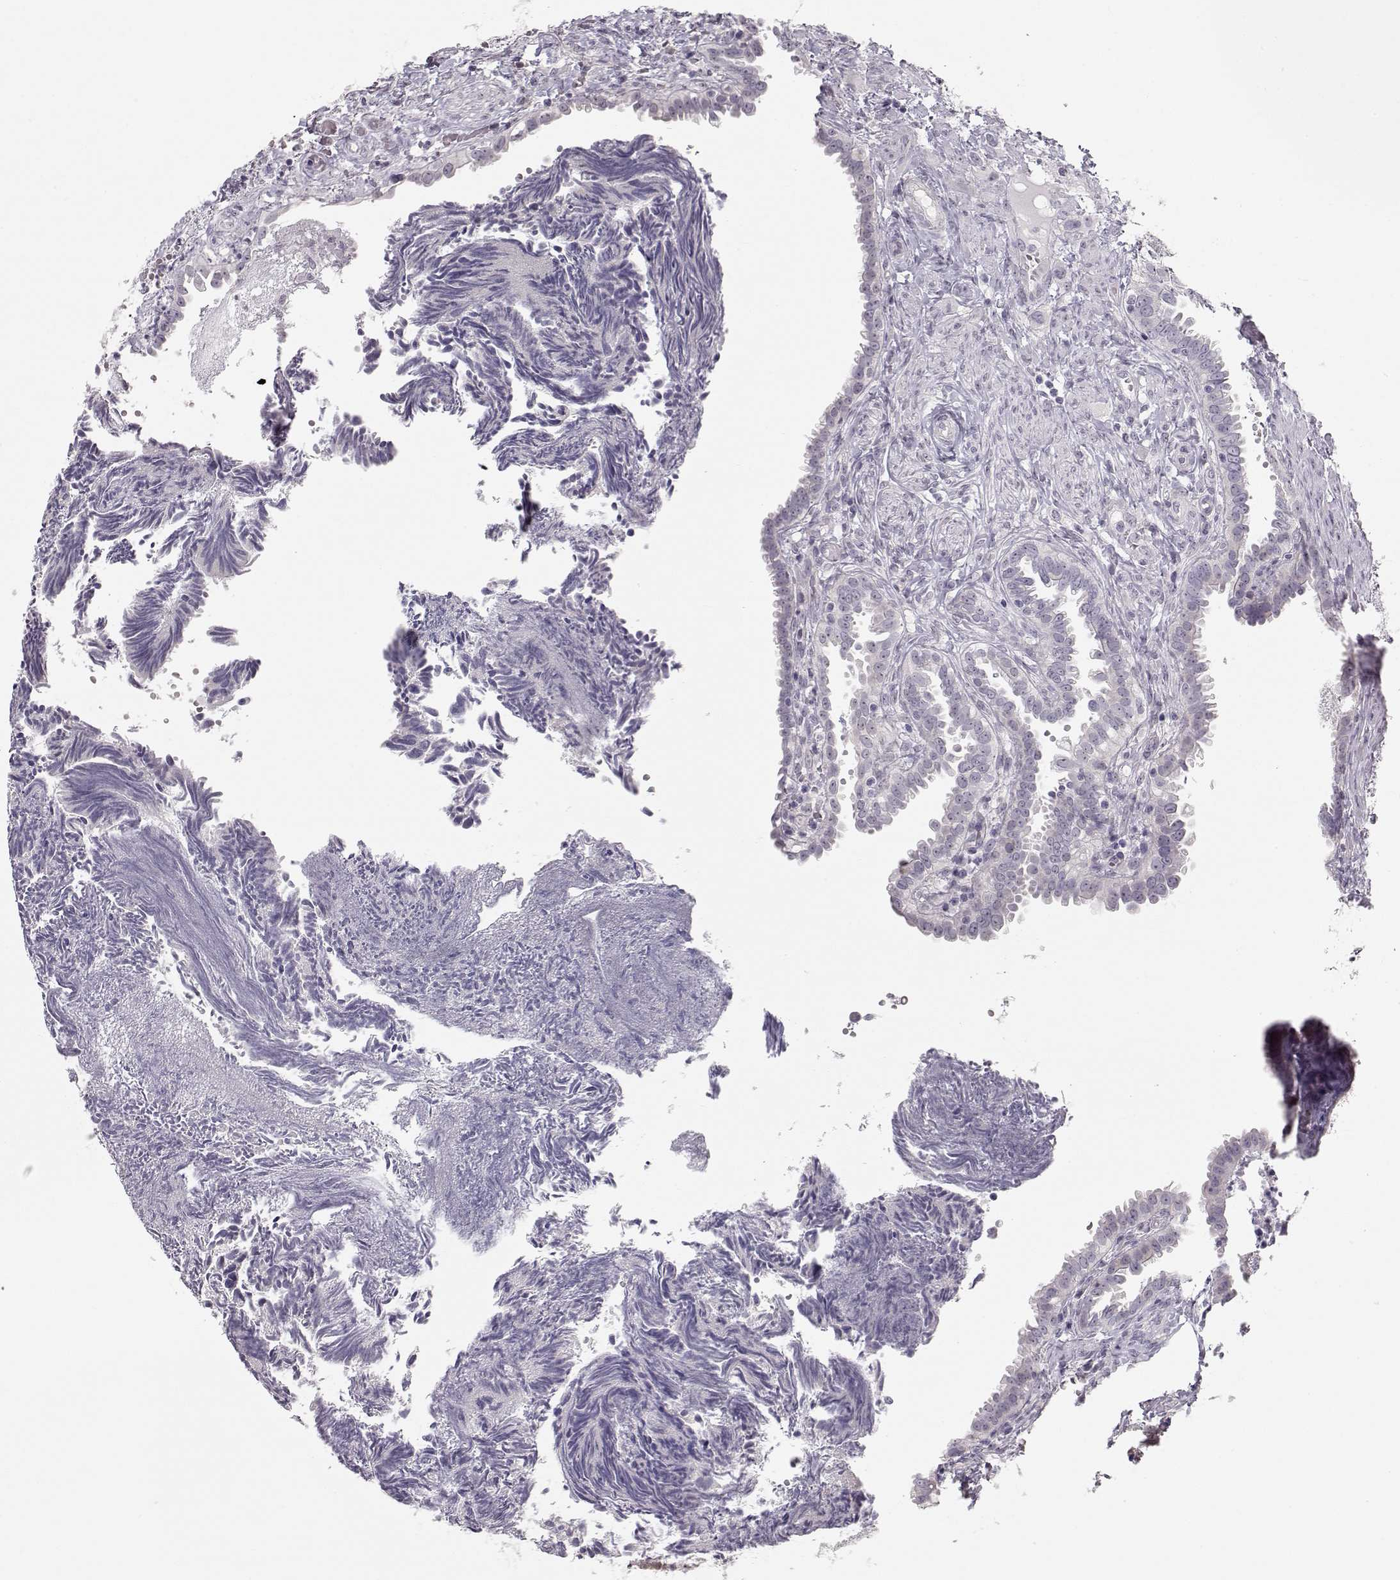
{"staining": {"intensity": "negative", "quantity": "none", "location": "none"}, "tissue": "fallopian tube", "cell_type": "Glandular cells", "image_type": "normal", "snomed": [{"axis": "morphology", "description": "Normal tissue, NOS"}, {"axis": "topography", "description": "Fallopian tube"}], "caption": "A high-resolution image shows IHC staining of unremarkable fallopian tube, which reveals no significant expression in glandular cells.", "gene": "FAM205A", "patient": {"sex": "female", "age": 39}}